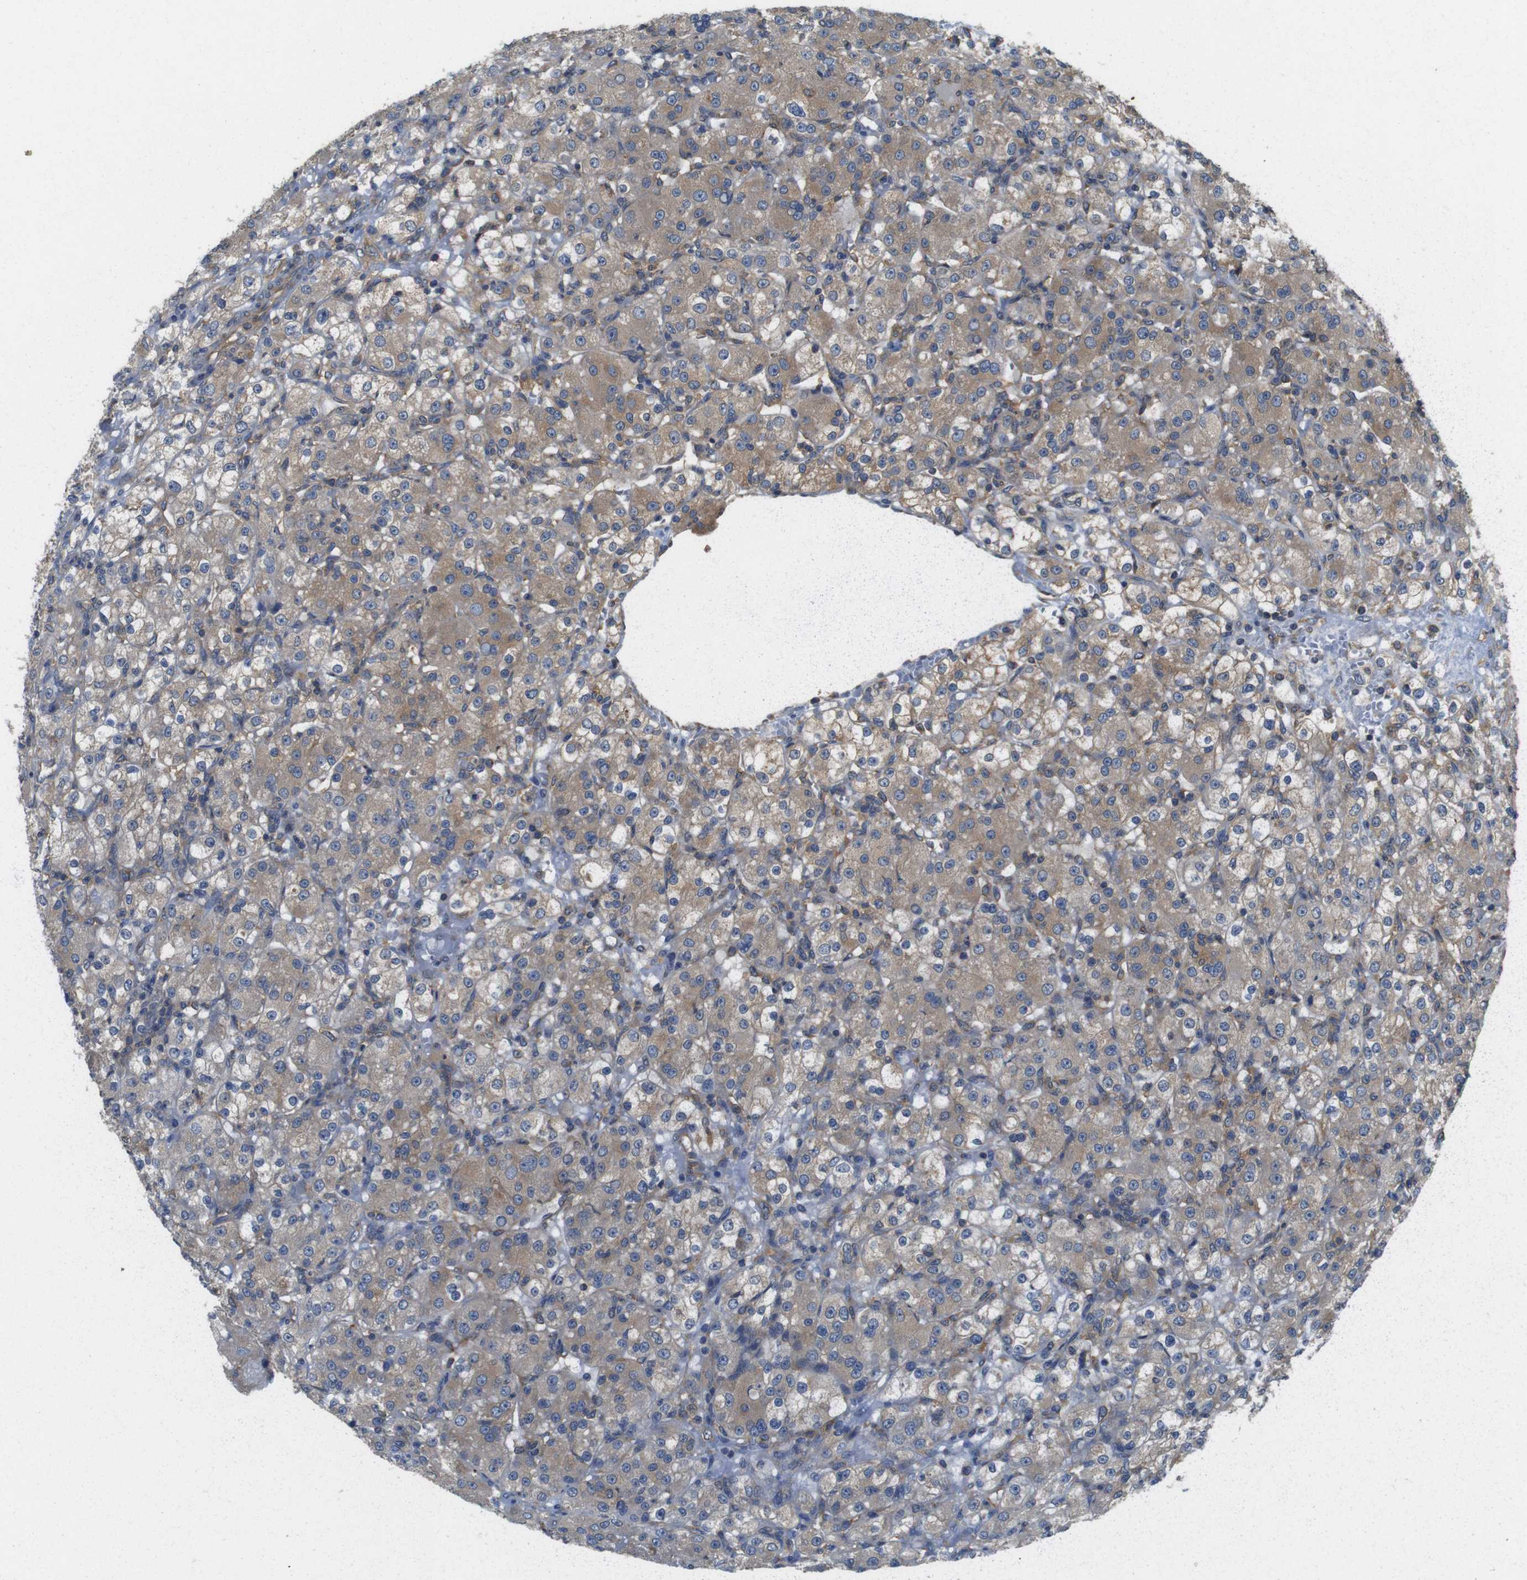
{"staining": {"intensity": "weak", "quantity": ">75%", "location": "cytoplasmic/membranous"}, "tissue": "renal cancer", "cell_type": "Tumor cells", "image_type": "cancer", "snomed": [{"axis": "morphology", "description": "Normal tissue, NOS"}, {"axis": "morphology", "description": "Adenocarcinoma, NOS"}, {"axis": "topography", "description": "Kidney"}], "caption": "An image of human renal adenocarcinoma stained for a protein demonstrates weak cytoplasmic/membranous brown staining in tumor cells.", "gene": "DCTN1", "patient": {"sex": "male", "age": 61}}